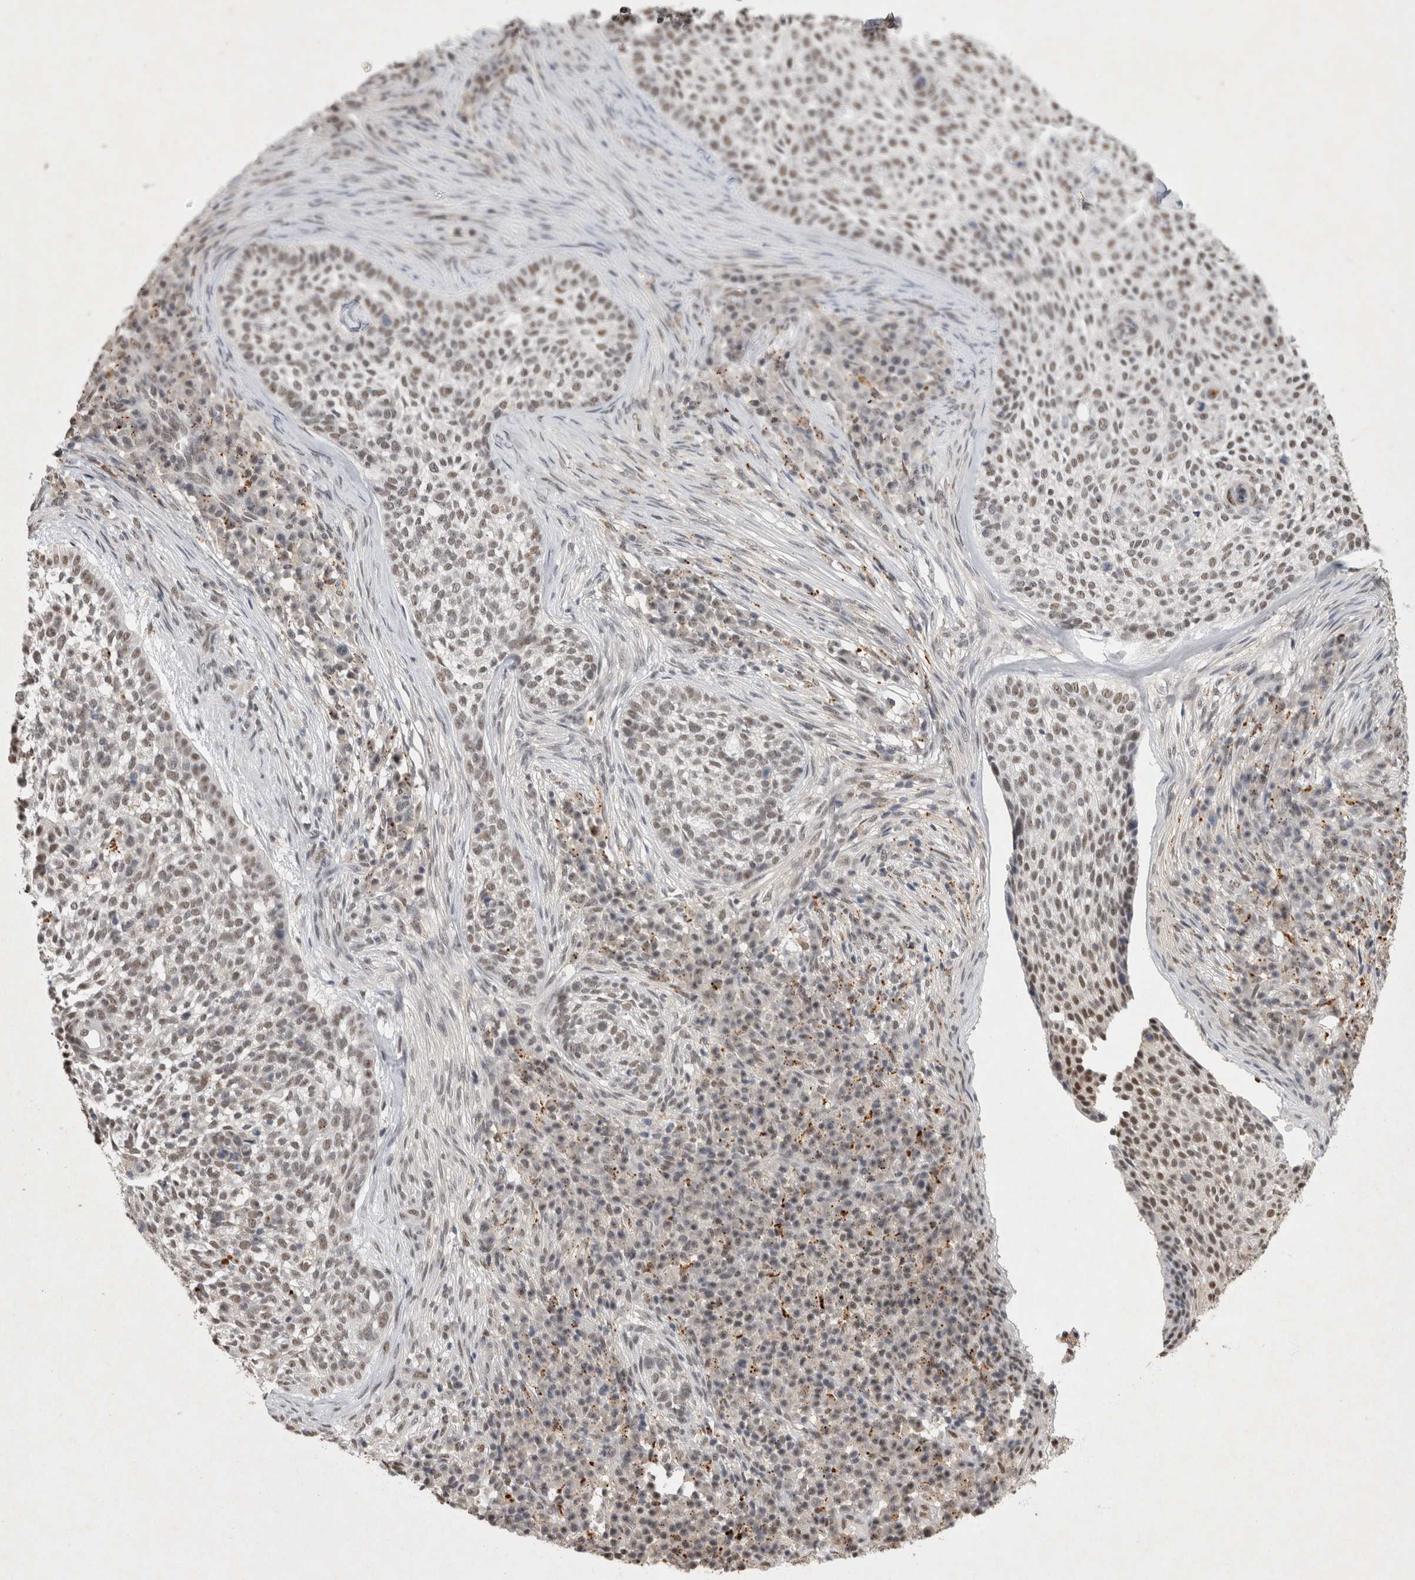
{"staining": {"intensity": "weak", "quantity": ">75%", "location": "nuclear"}, "tissue": "skin cancer", "cell_type": "Tumor cells", "image_type": "cancer", "snomed": [{"axis": "morphology", "description": "Basal cell carcinoma"}, {"axis": "topography", "description": "Skin"}], "caption": "Human skin basal cell carcinoma stained for a protein (brown) exhibits weak nuclear positive staining in about >75% of tumor cells.", "gene": "XRCC5", "patient": {"sex": "female", "age": 64}}